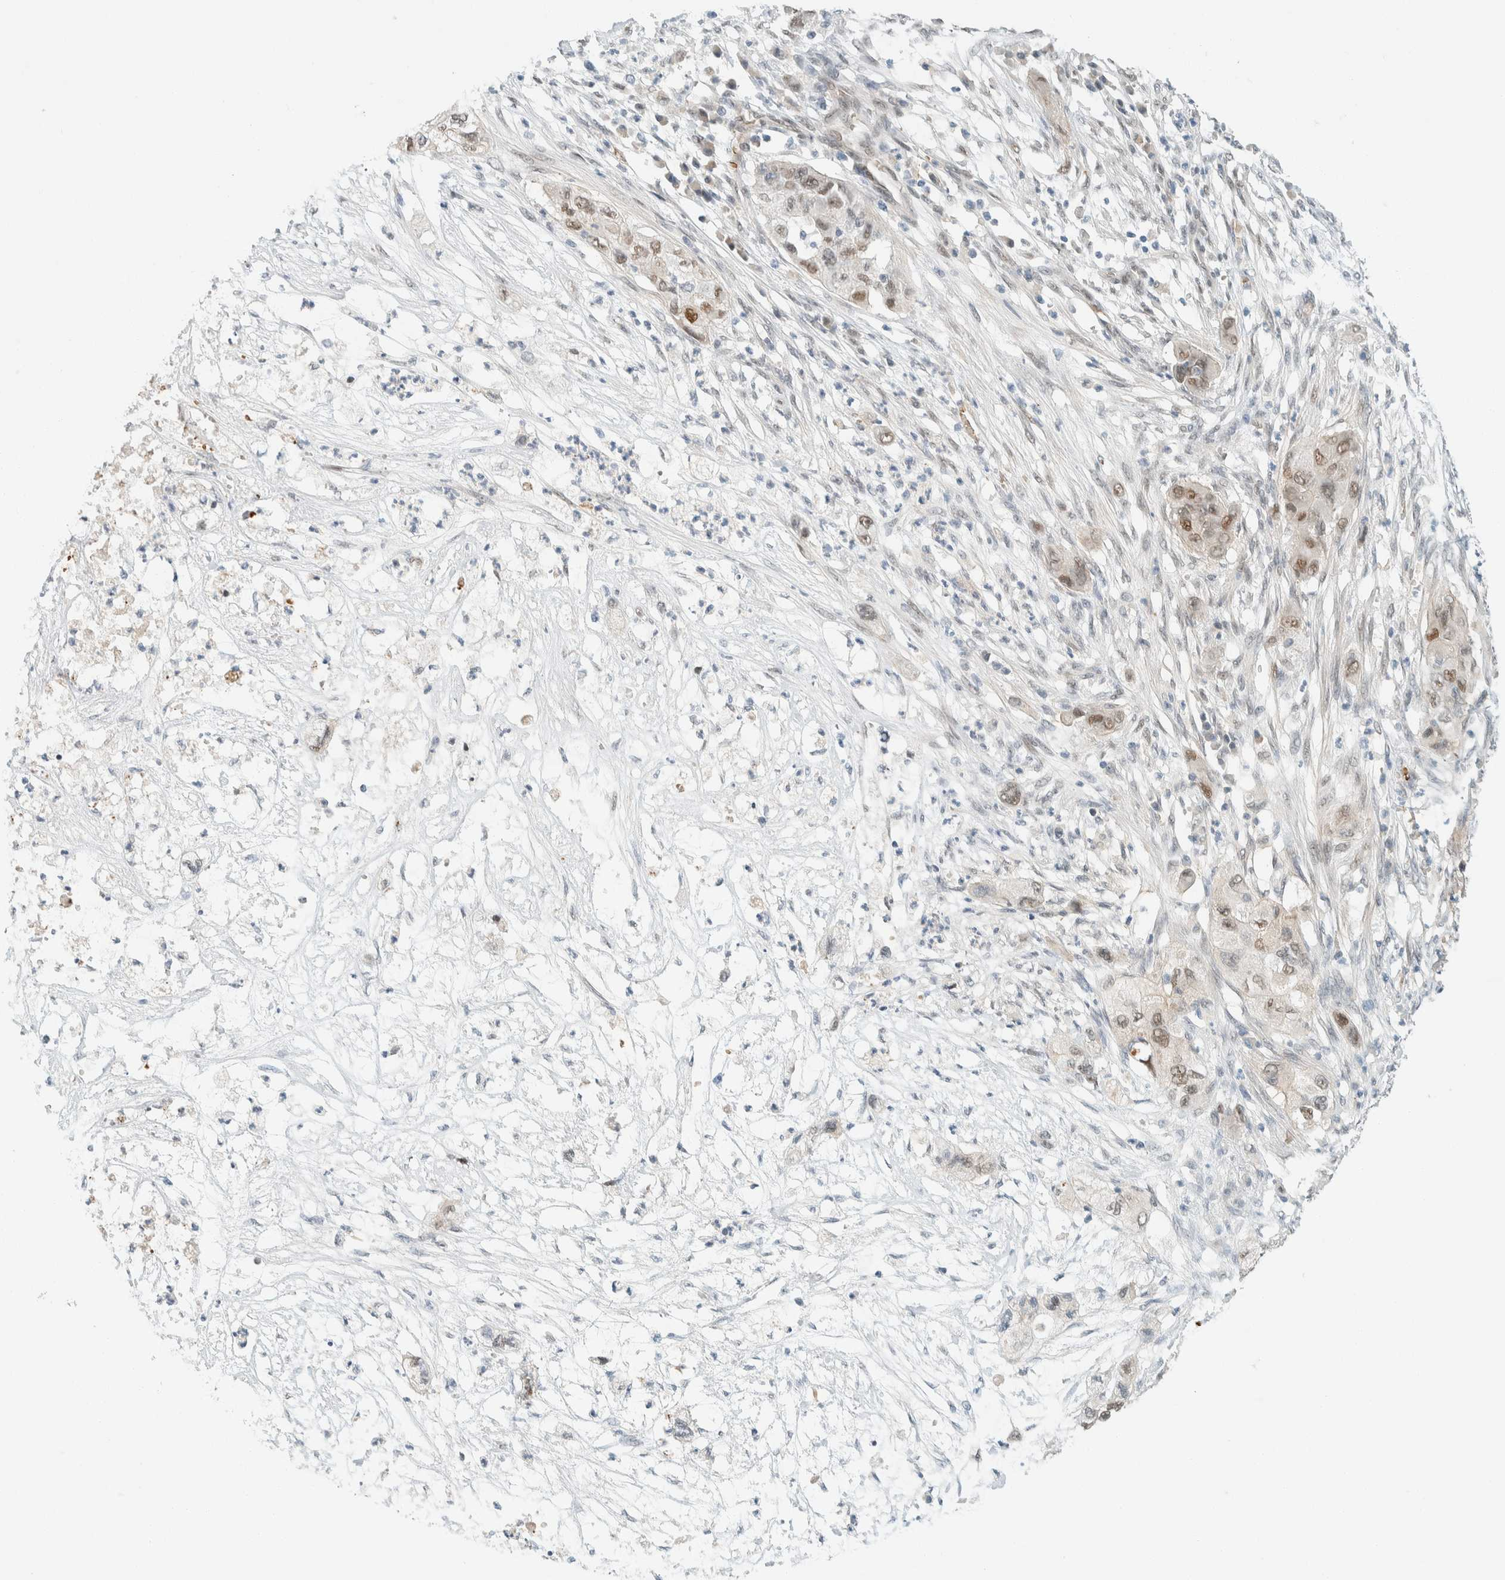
{"staining": {"intensity": "weak", "quantity": ">75%", "location": "nuclear"}, "tissue": "pancreatic cancer", "cell_type": "Tumor cells", "image_type": "cancer", "snomed": [{"axis": "morphology", "description": "Adenocarcinoma, NOS"}, {"axis": "topography", "description": "Pancreas"}], "caption": "Immunohistochemical staining of pancreatic adenocarcinoma shows low levels of weak nuclear protein positivity in about >75% of tumor cells. The staining was performed using DAB to visualize the protein expression in brown, while the nuclei were stained in blue with hematoxylin (Magnification: 20x).", "gene": "TSTD2", "patient": {"sex": "female", "age": 78}}